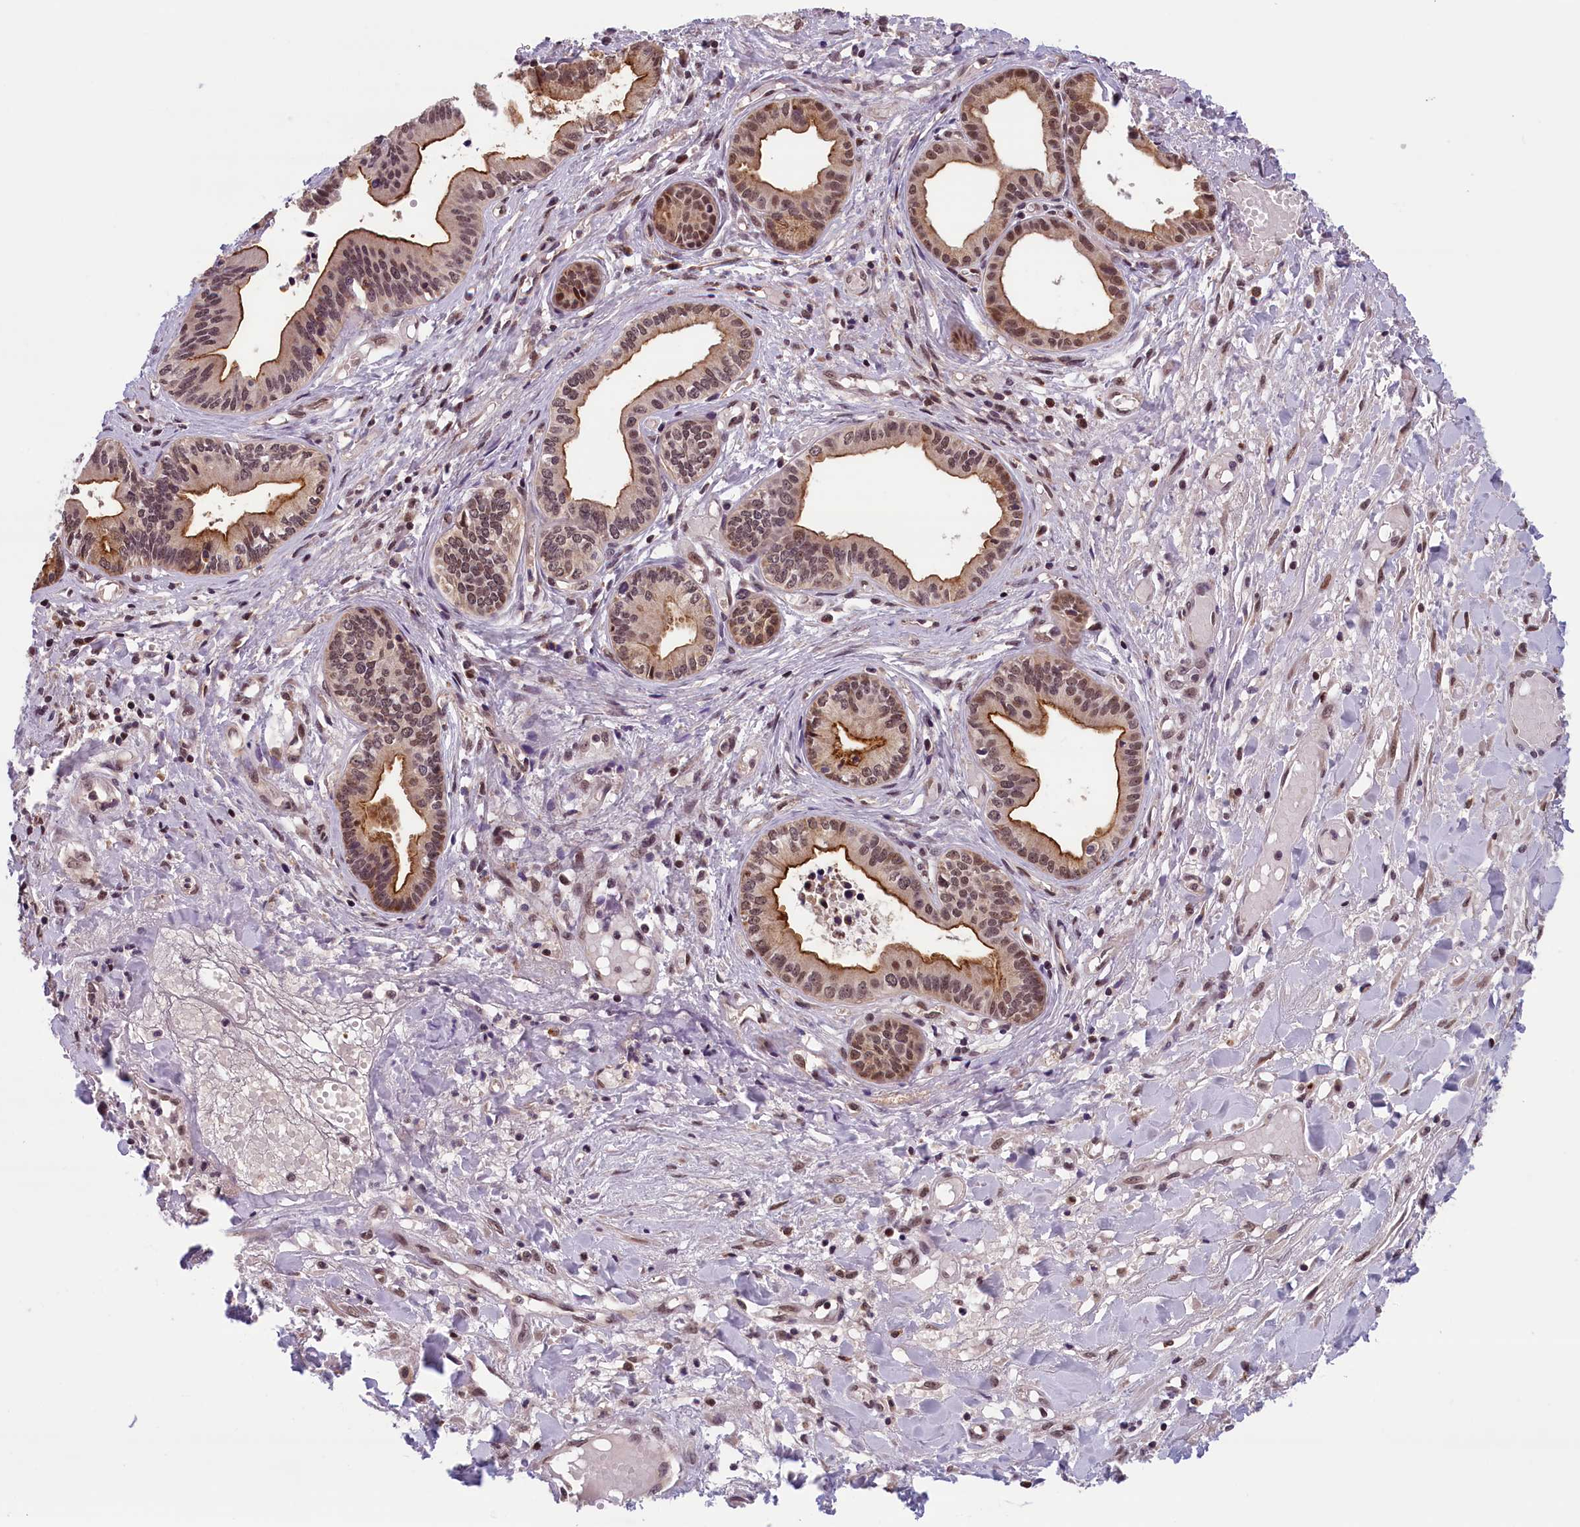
{"staining": {"intensity": "moderate", "quantity": "25%-75%", "location": "cytoplasmic/membranous,nuclear"}, "tissue": "pancreatic cancer", "cell_type": "Tumor cells", "image_type": "cancer", "snomed": [{"axis": "morphology", "description": "Adenocarcinoma, NOS"}, {"axis": "topography", "description": "Pancreas"}], "caption": "Moderate cytoplasmic/membranous and nuclear positivity is present in approximately 25%-75% of tumor cells in pancreatic cancer (adenocarcinoma).", "gene": "KCNK6", "patient": {"sex": "female", "age": 50}}